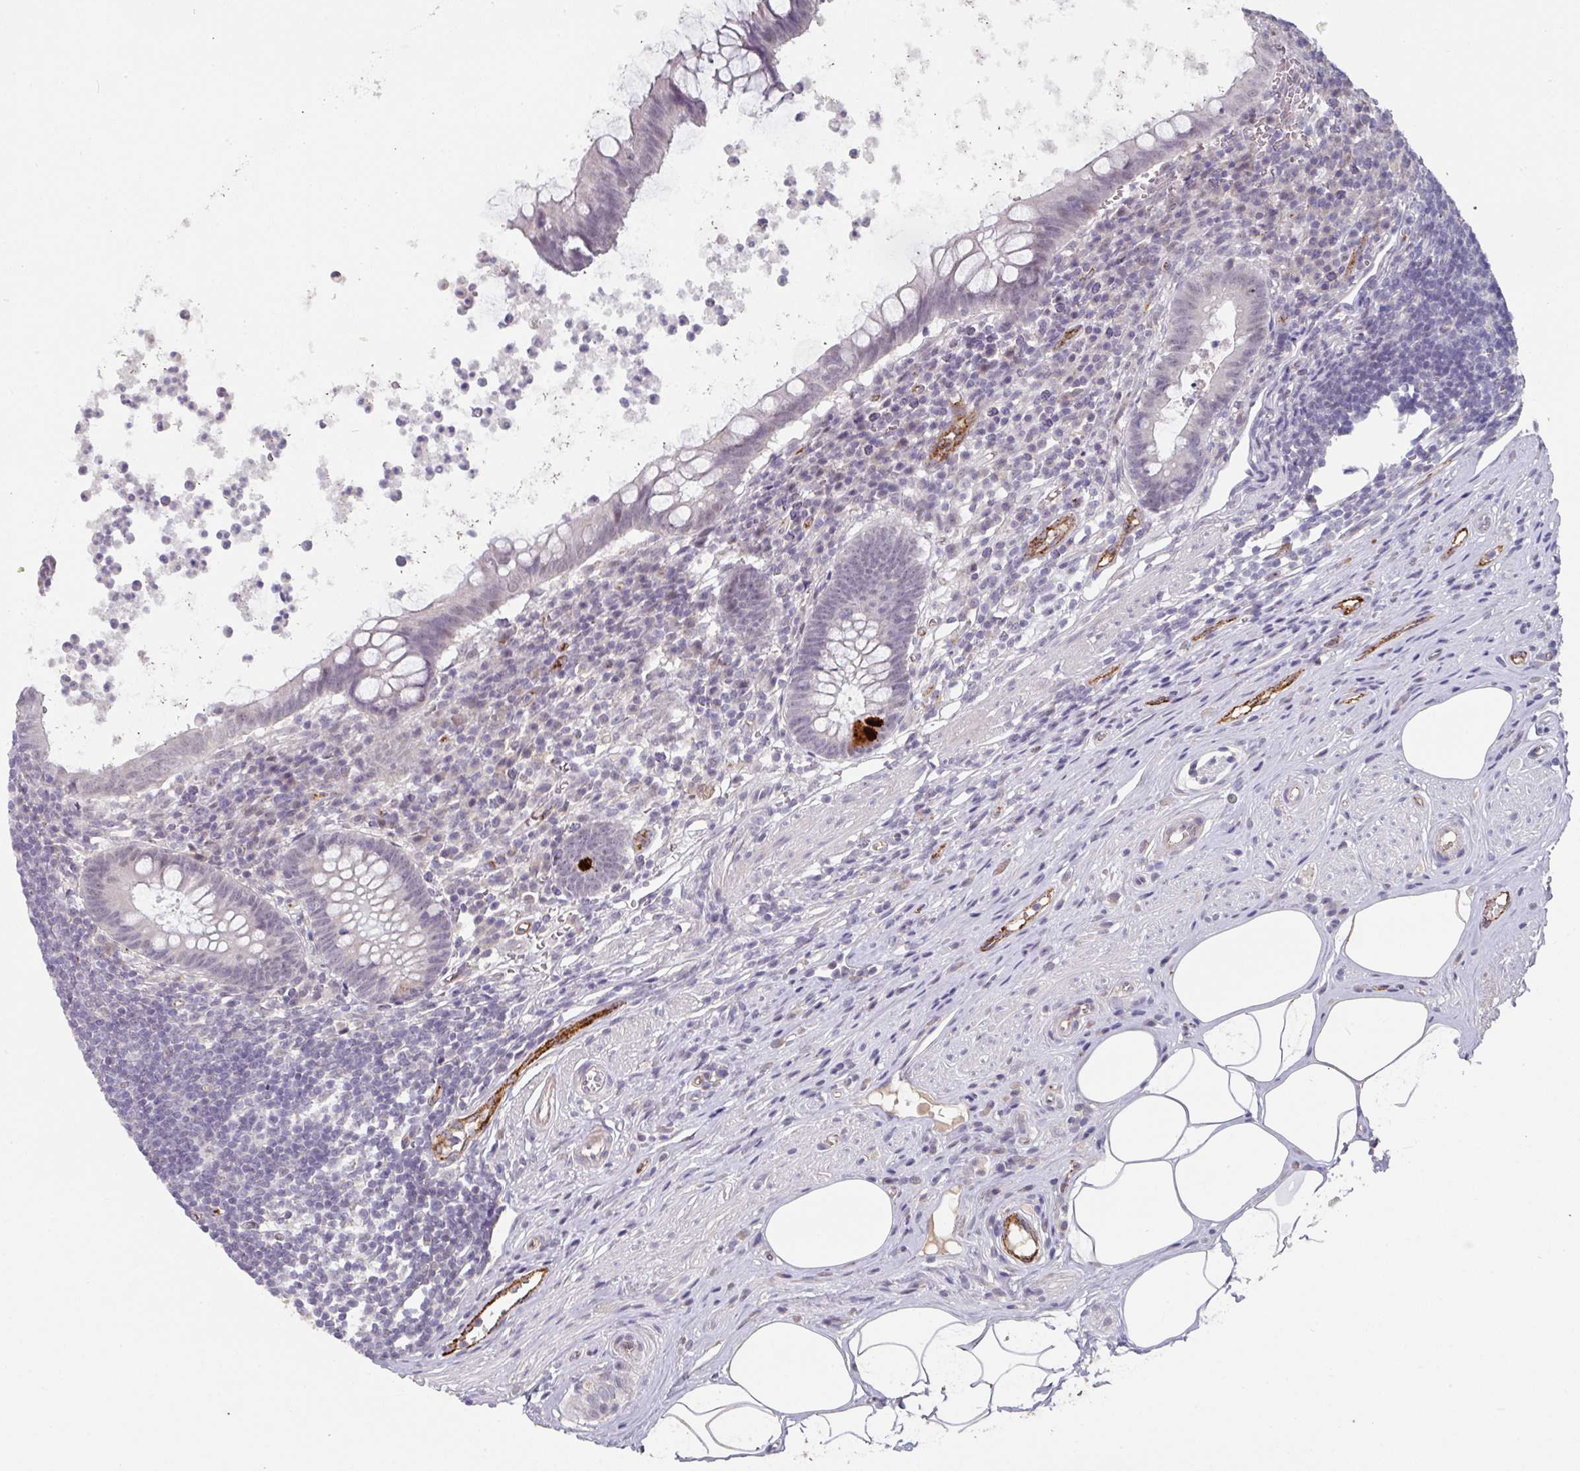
{"staining": {"intensity": "negative", "quantity": "none", "location": "none"}, "tissue": "appendix", "cell_type": "Glandular cells", "image_type": "normal", "snomed": [{"axis": "morphology", "description": "Normal tissue, NOS"}, {"axis": "topography", "description": "Appendix"}], "caption": "A micrograph of appendix stained for a protein shows no brown staining in glandular cells. (DAB immunohistochemistry visualized using brightfield microscopy, high magnification).", "gene": "SIDT2", "patient": {"sex": "female", "age": 56}}